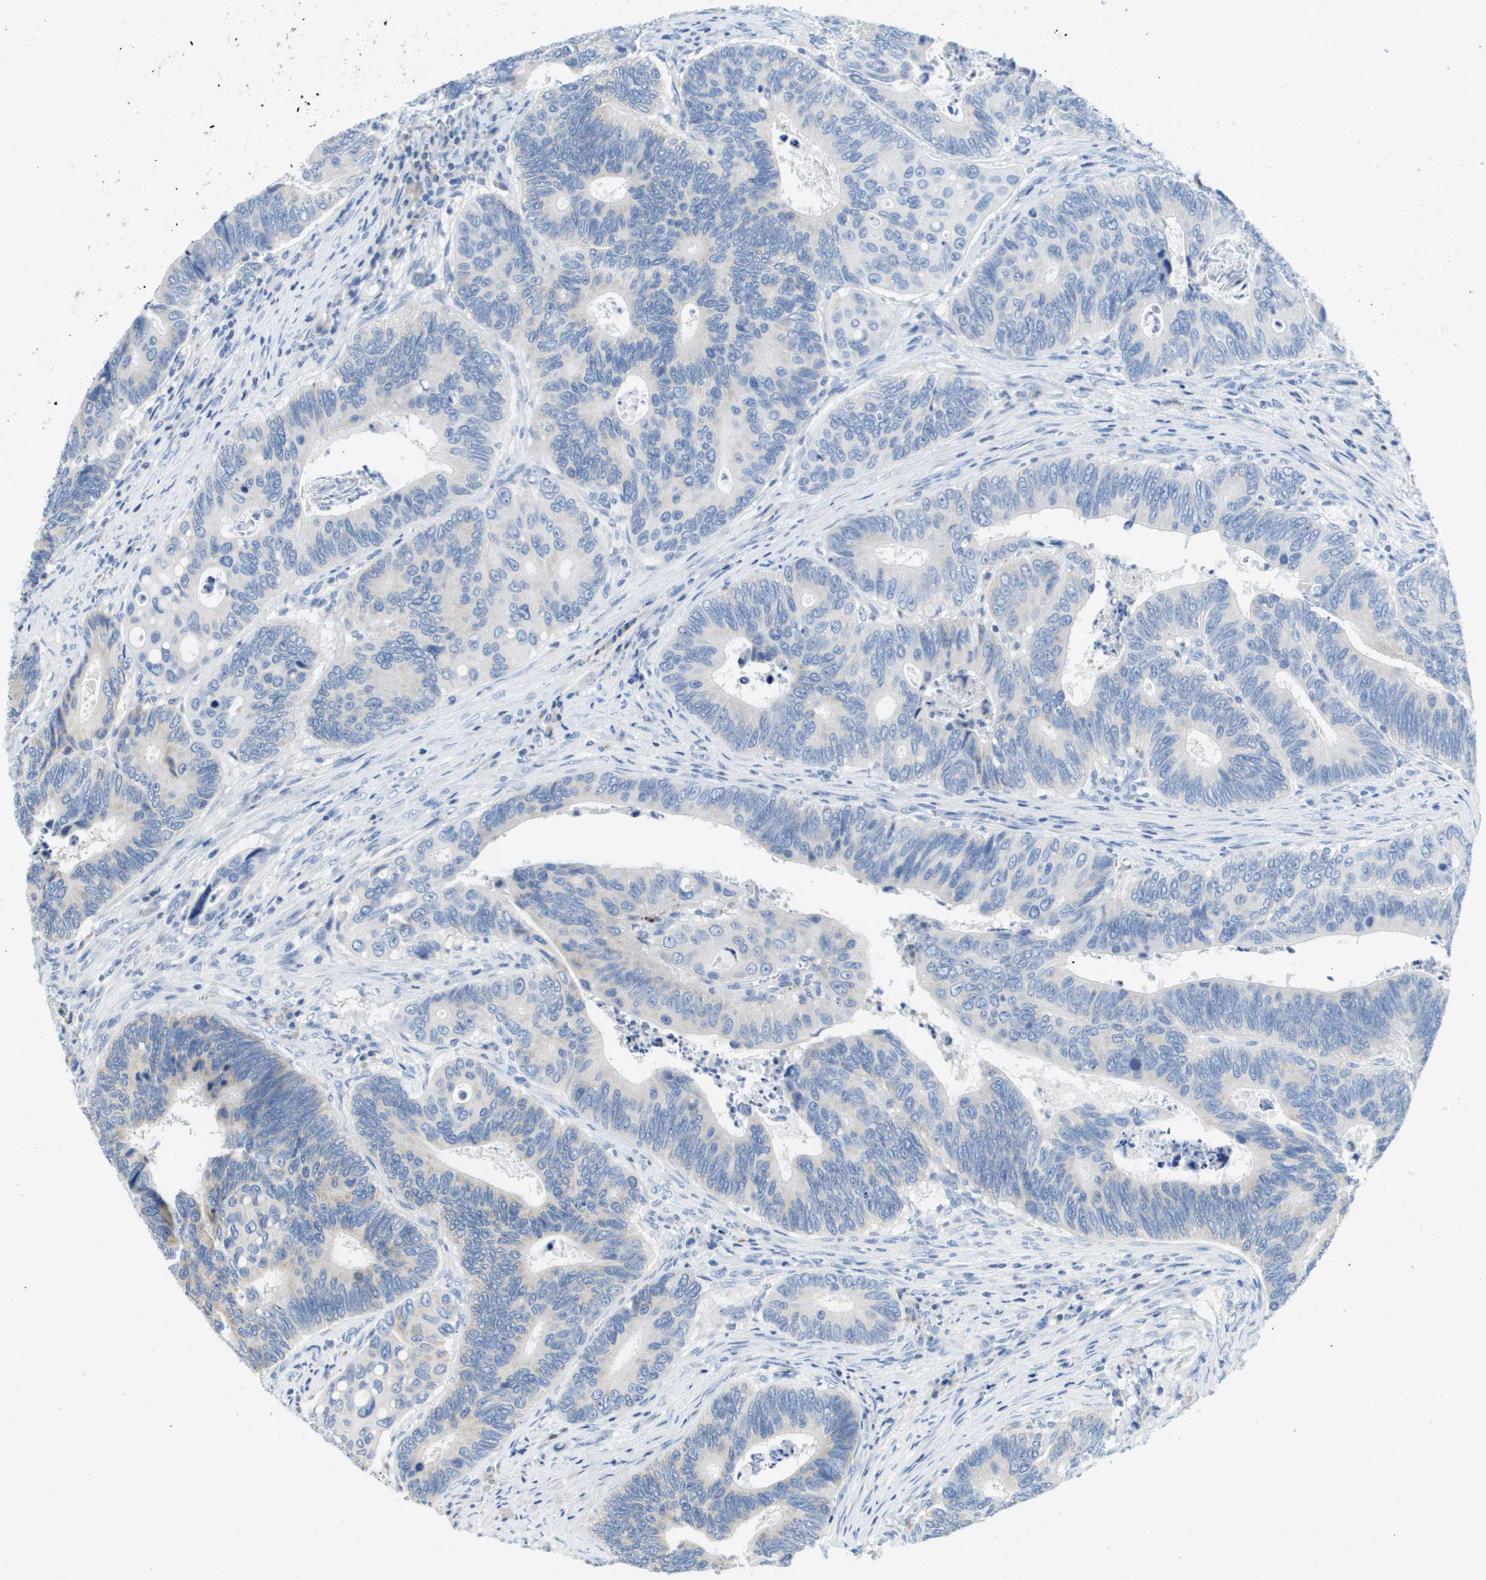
{"staining": {"intensity": "negative", "quantity": "none", "location": "none"}, "tissue": "colorectal cancer", "cell_type": "Tumor cells", "image_type": "cancer", "snomed": [{"axis": "morphology", "description": "Inflammation, NOS"}, {"axis": "morphology", "description": "Adenocarcinoma, NOS"}, {"axis": "topography", "description": "Colon"}], "caption": "High magnification brightfield microscopy of colorectal adenocarcinoma stained with DAB (brown) and counterstained with hematoxylin (blue): tumor cells show no significant expression. (Stains: DAB immunohistochemistry with hematoxylin counter stain, Microscopy: brightfield microscopy at high magnification).", "gene": "MS4A1", "patient": {"sex": "male", "age": 72}}